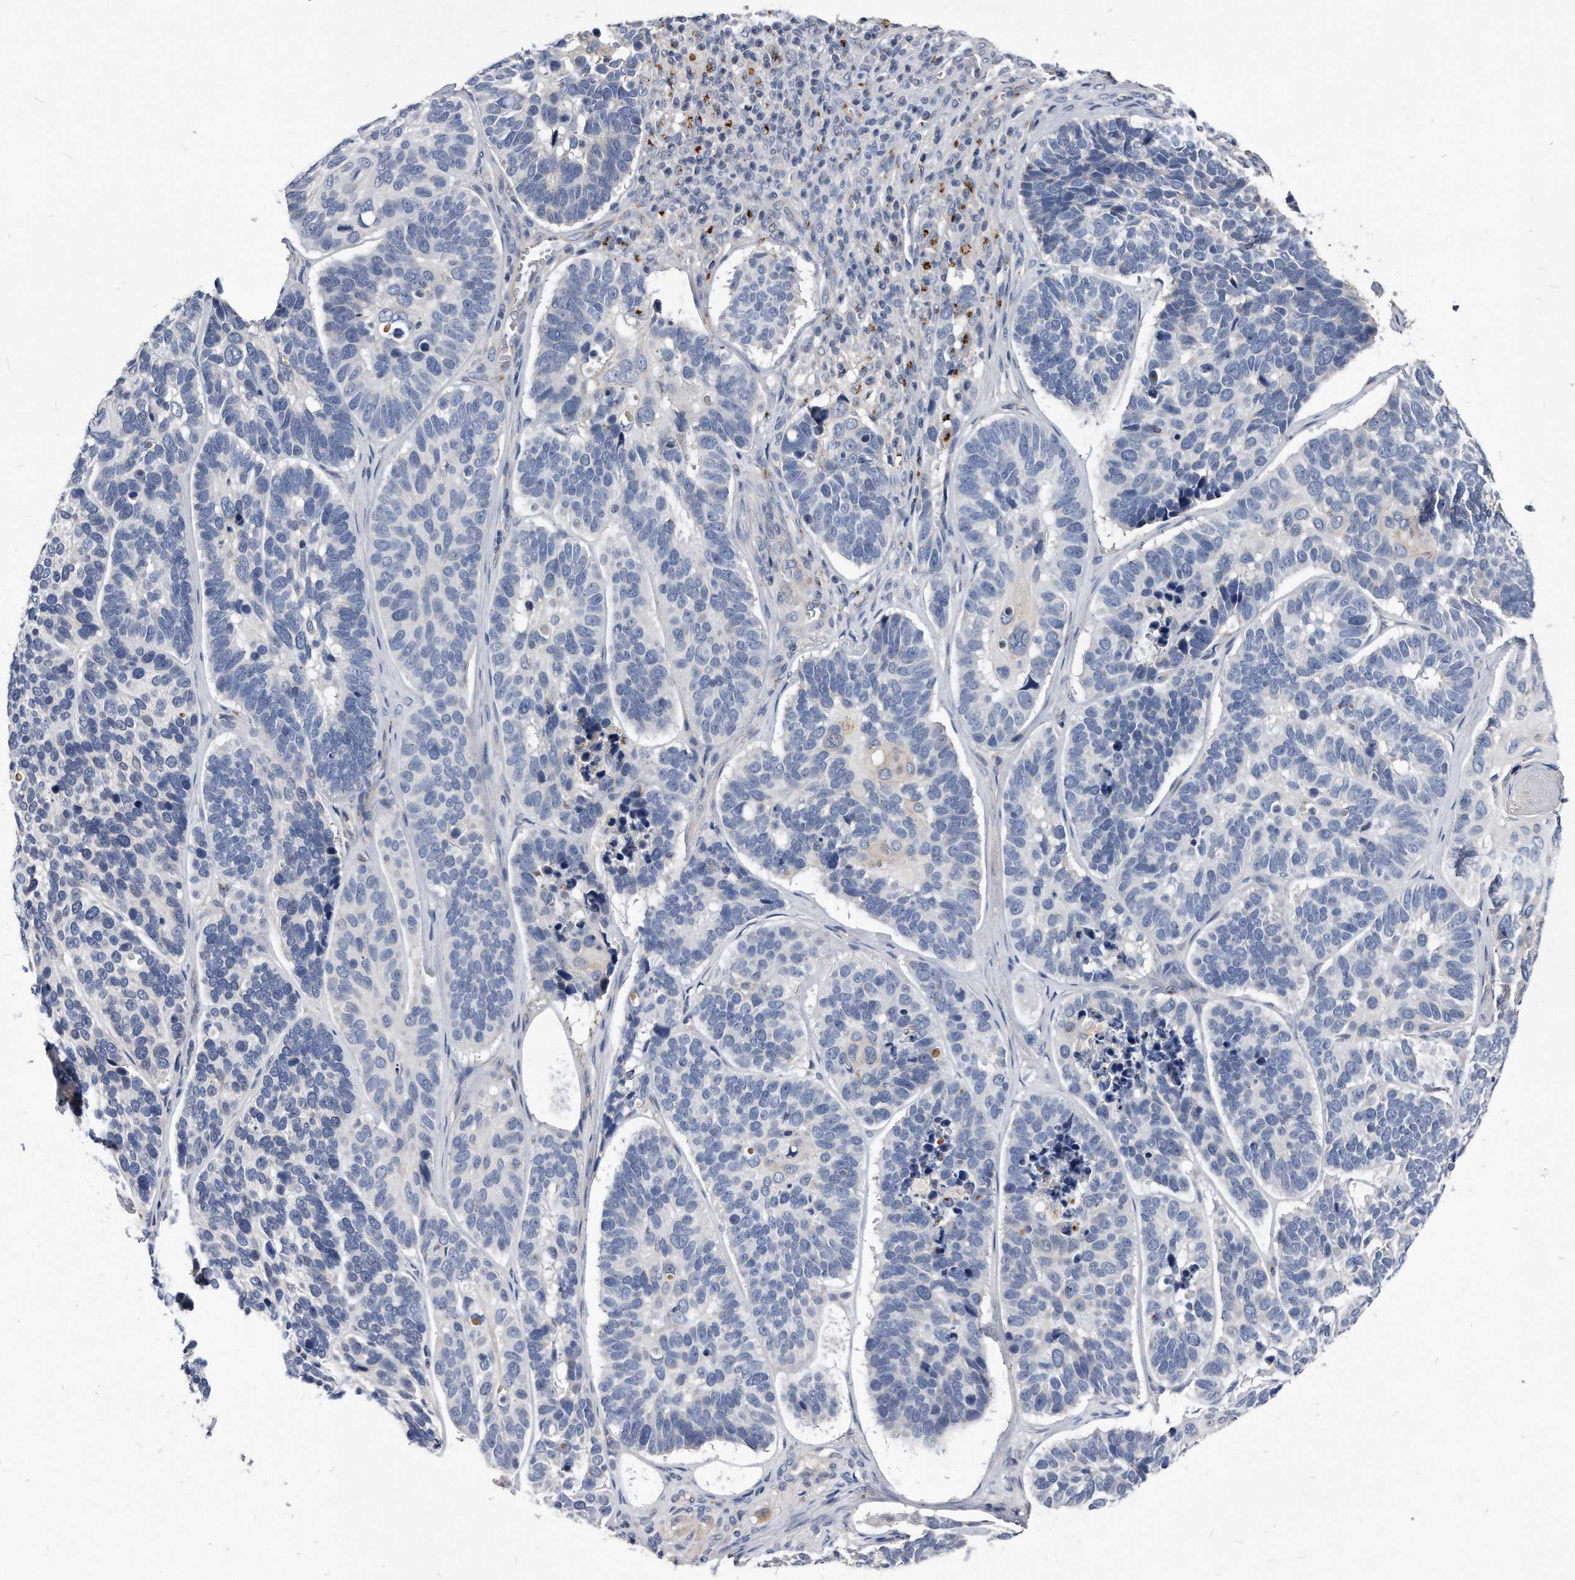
{"staining": {"intensity": "negative", "quantity": "none", "location": "none"}, "tissue": "skin cancer", "cell_type": "Tumor cells", "image_type": "cancer", "snomed": [{"axis": "morphology", "description": "Basal cell carcinoma"}, {"axis": "topography", "description": "Skin"}], "caption": "This is an immunohistochemistry image of human skin cancer (basal cell carcinoma). There is no expression in tumor cells.", "gene": "MGAT4A", "patient": {"sex": "male", "age": 62}}